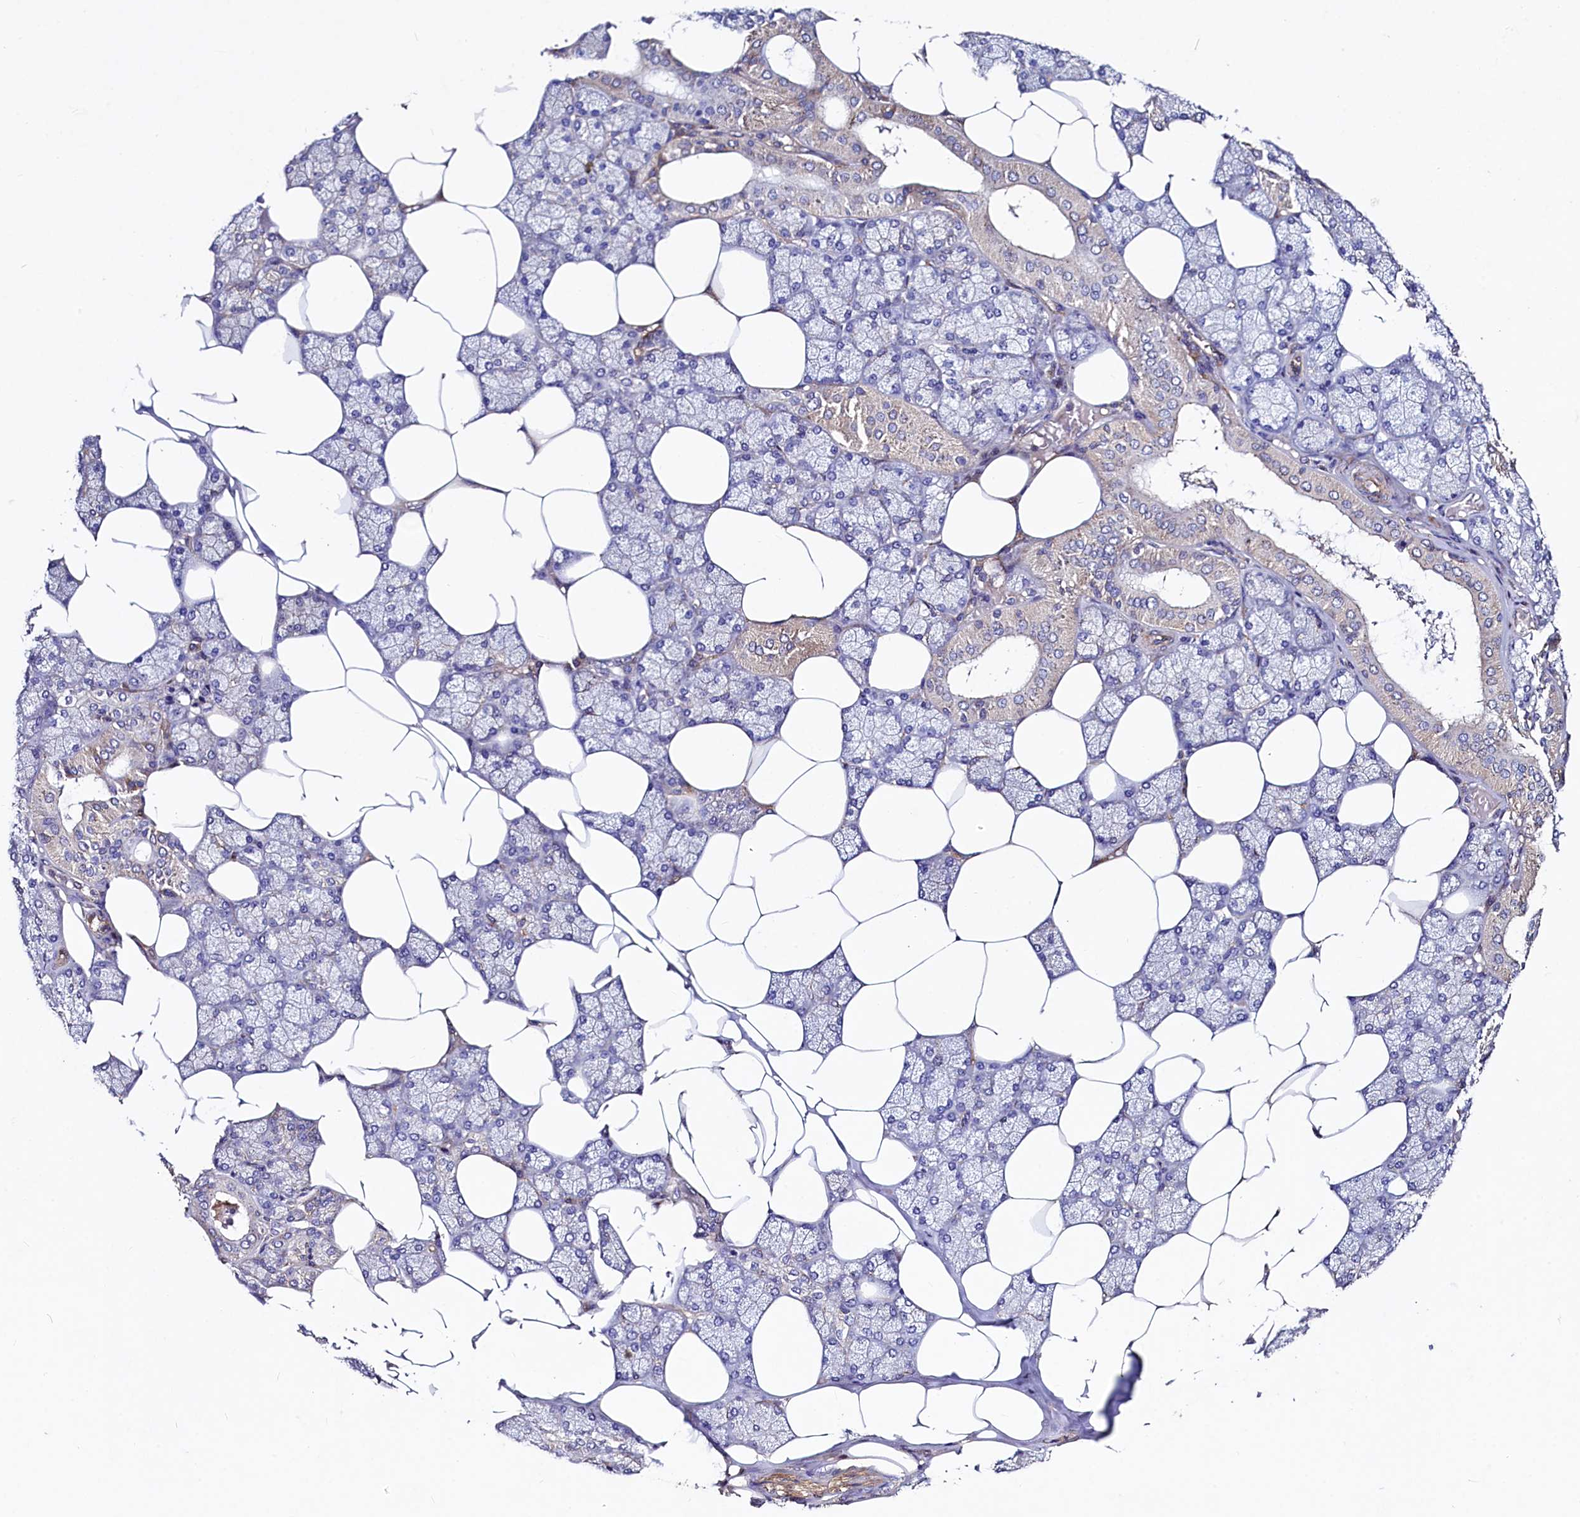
{"staining": {"intensity": "weak", "quantity": "25%-75%", "location": "cytoplasmic/membranous"}, "tissue": "salivary gland", "cell_type": "Glandular cells", "image_type": "normal", "snomed": [{"axis": "morphology", "description": "Normal tissue, NOS"}, {"axis": "topography", "description": "Salivary gland"}], "caption": "Immunohistochemistry micrograph of benign human salivary gland stained for a protein (brown), which reveals low levels of weak cytoplasmic/membranous expression in approximately 25%-75% of glandular cells.", "gene": "PALM", "patient": {"sex": "male", "age": 62}}